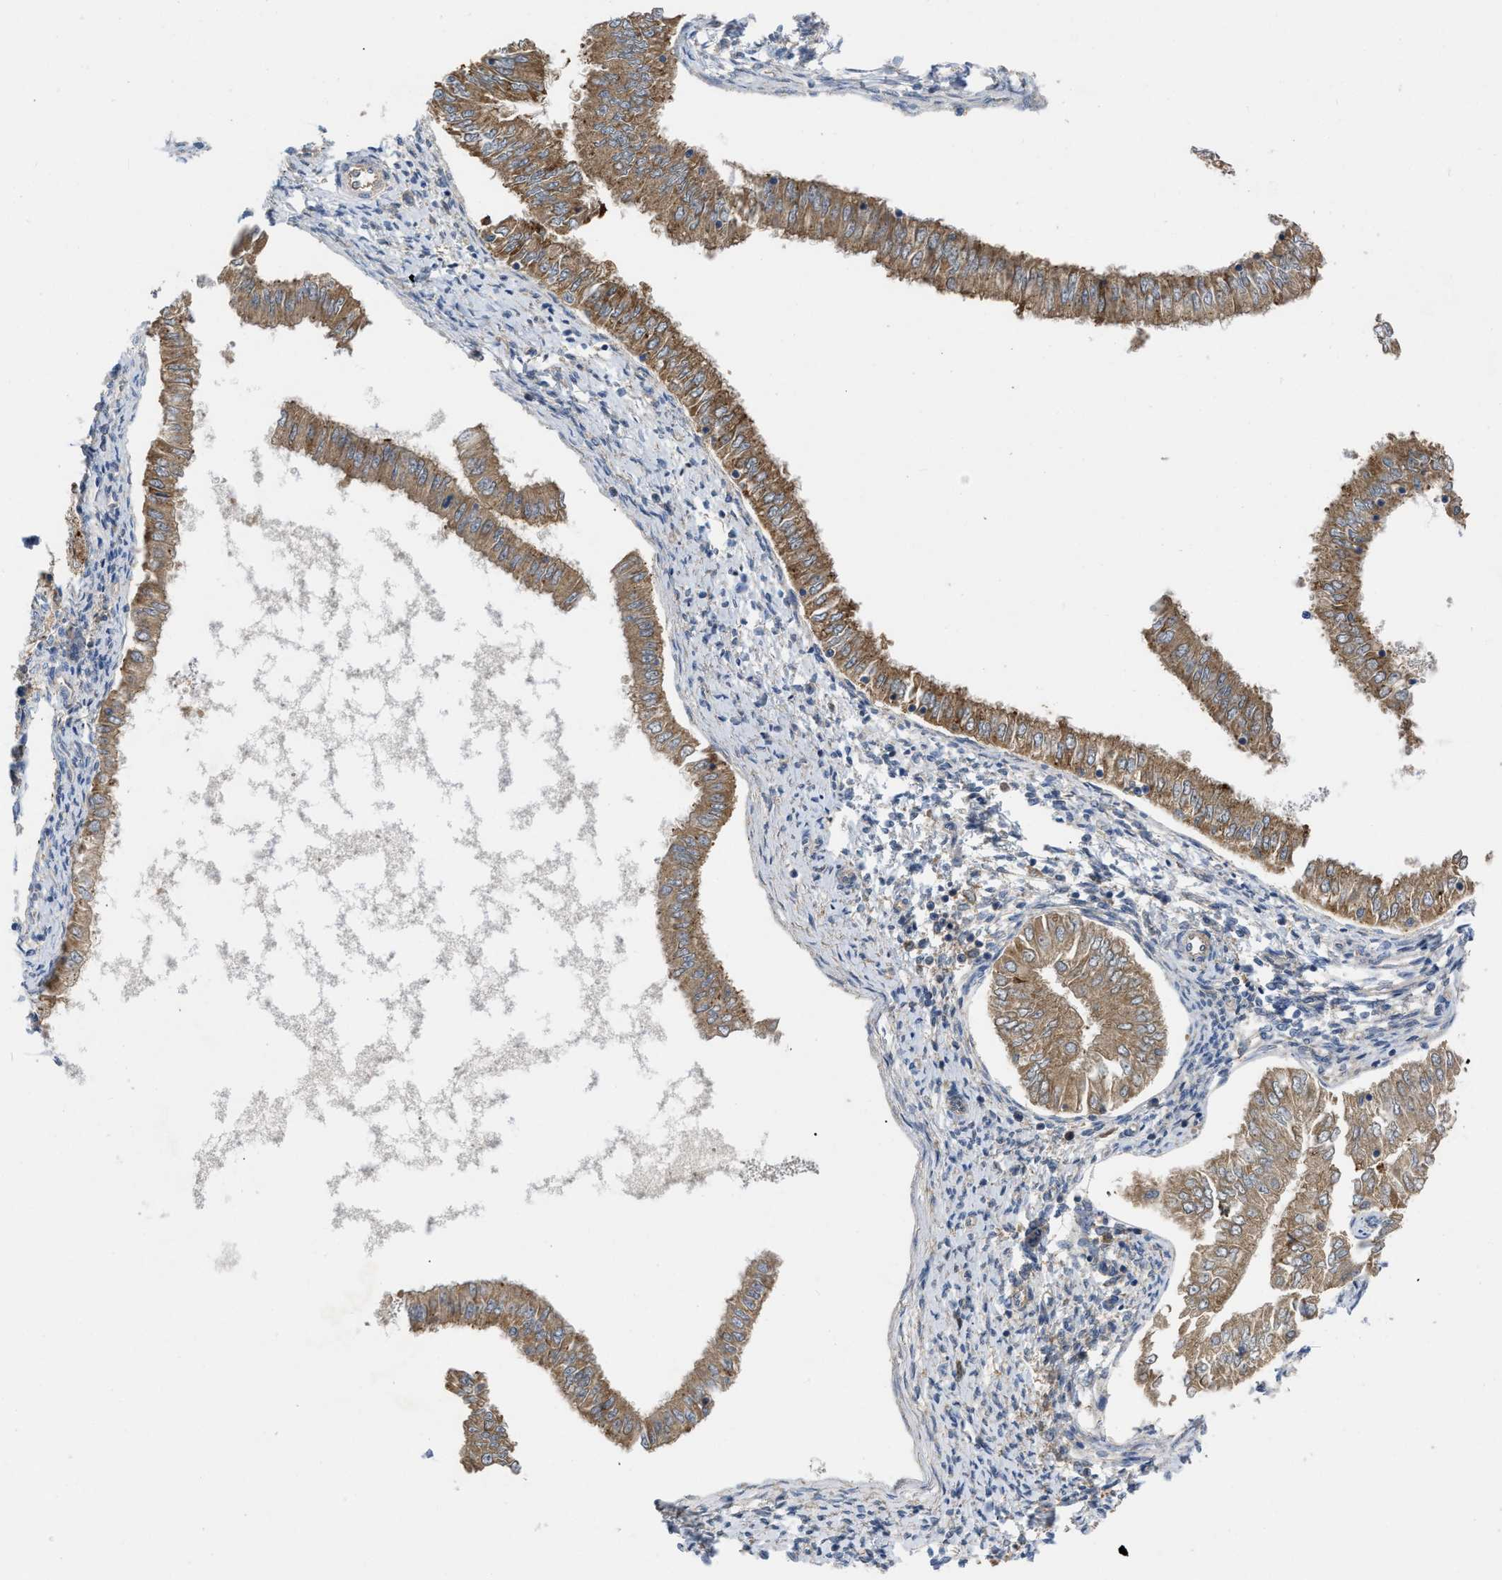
{"staining": {"intensity": "moderate", "quantity": ">75%", "location": "cytoplasmic/membranous"}, "tissue": "endometrial cancer", "cell_type": "Tumor cells", "image_type": "cancer", "snomed": [{"axis": "morphology", "description": "Adenocarcinoma, NOS"}, {"axis": "topography", "description": "Endometrium"}], "caption": "Human adenocarcinoma (endometrial) stained for a protein (brown) exhibits moderate cytoplasmic/membranous positive staining in approximately >75% of tumor cells.", "gene": "TMEM131", "patient": {"sex": "female", "age": 53}}